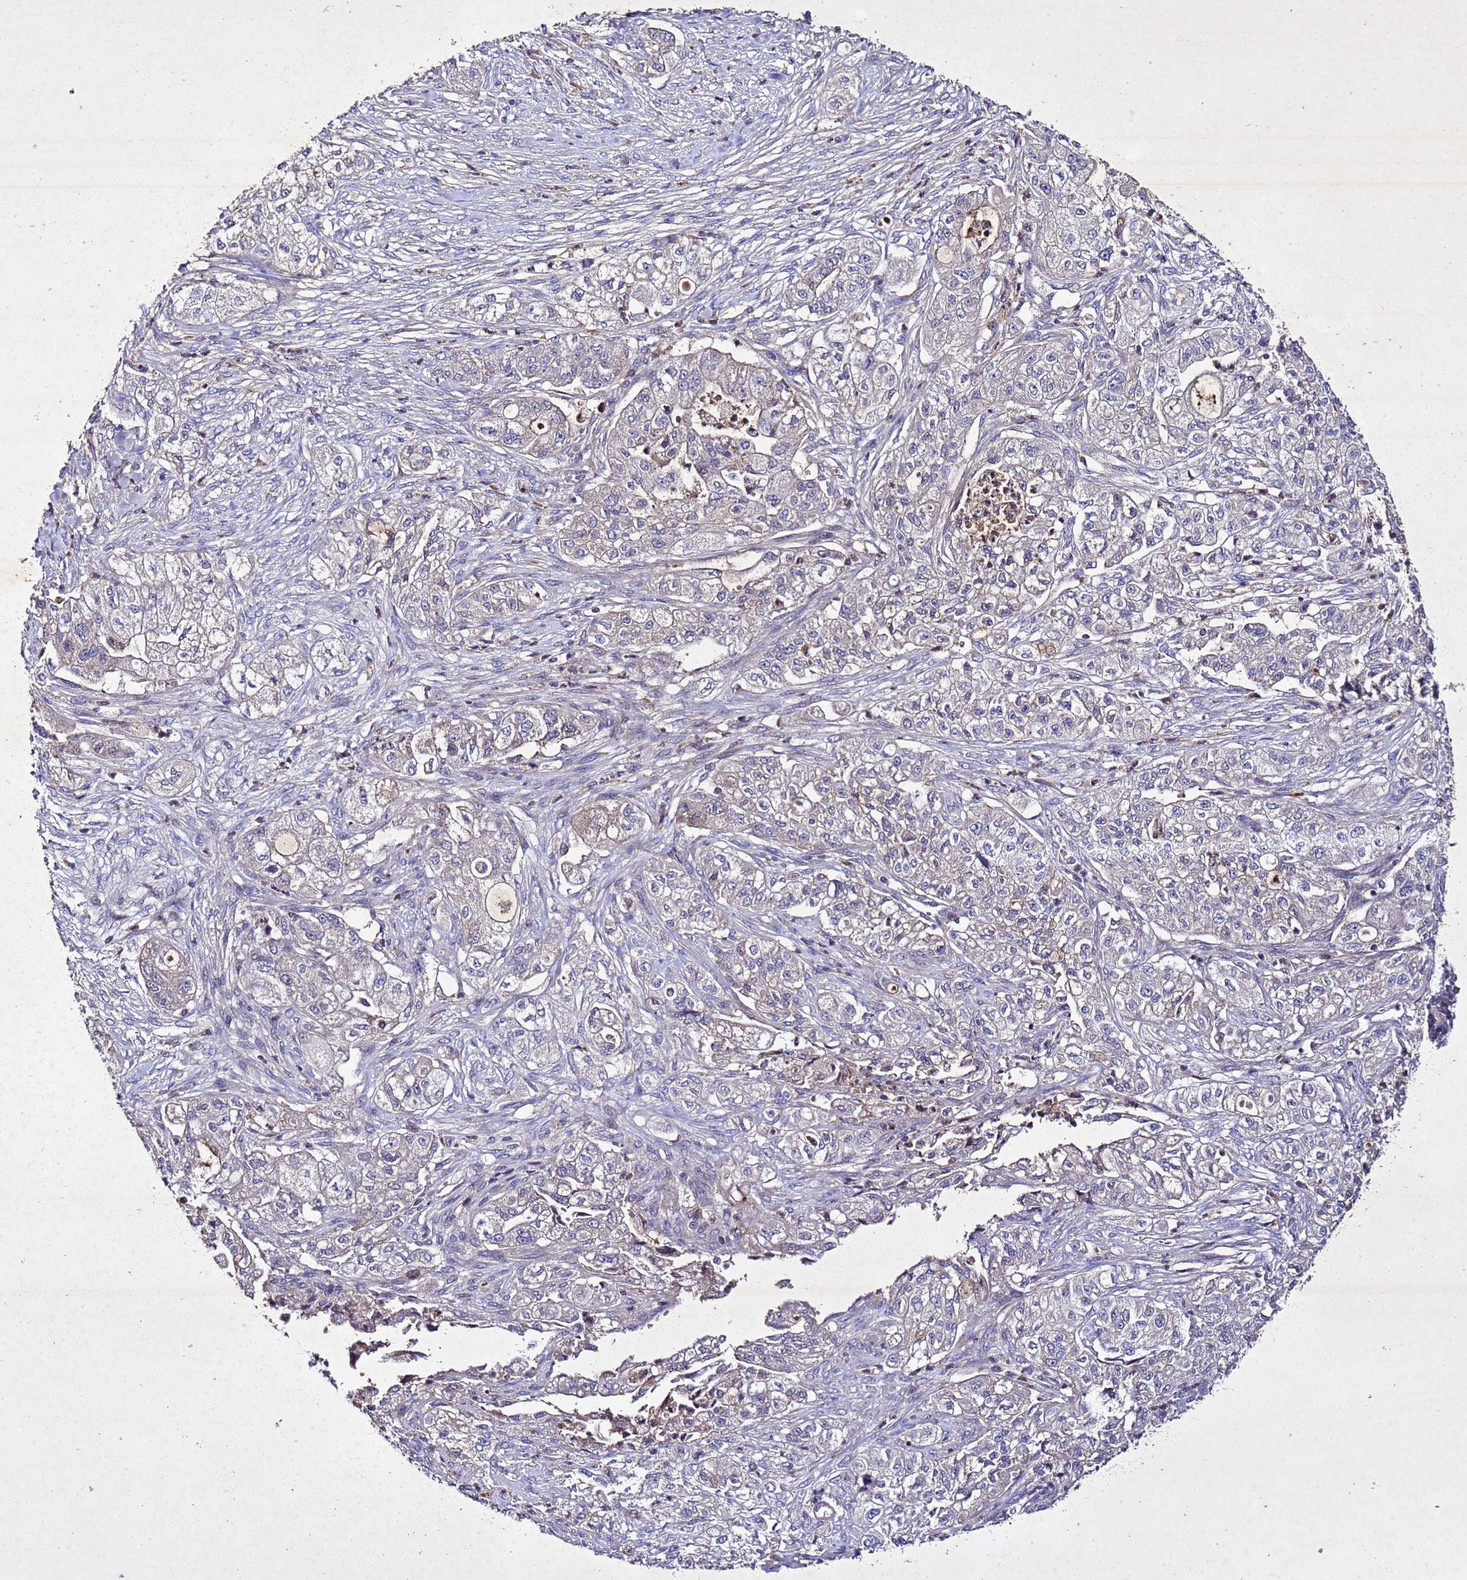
{"staining": {"intensity": "negative", "quantity": "none", "location": "none"}, "tissue": "pancreatic cancer", "cell_type": "Tumor cells", "image_type": "cancer", "snomed": [{"axis": "morphology", "description": "Adenocarcinoma, NOS"}, {"axis": "topography", "description": "Pancreas"}], "caption": "Tumor cells are negative for brown protein staining in adenocarcinoma (pancreatic).", "gene": "SV2B", "patient": {"sex": "female", "age": 78}}